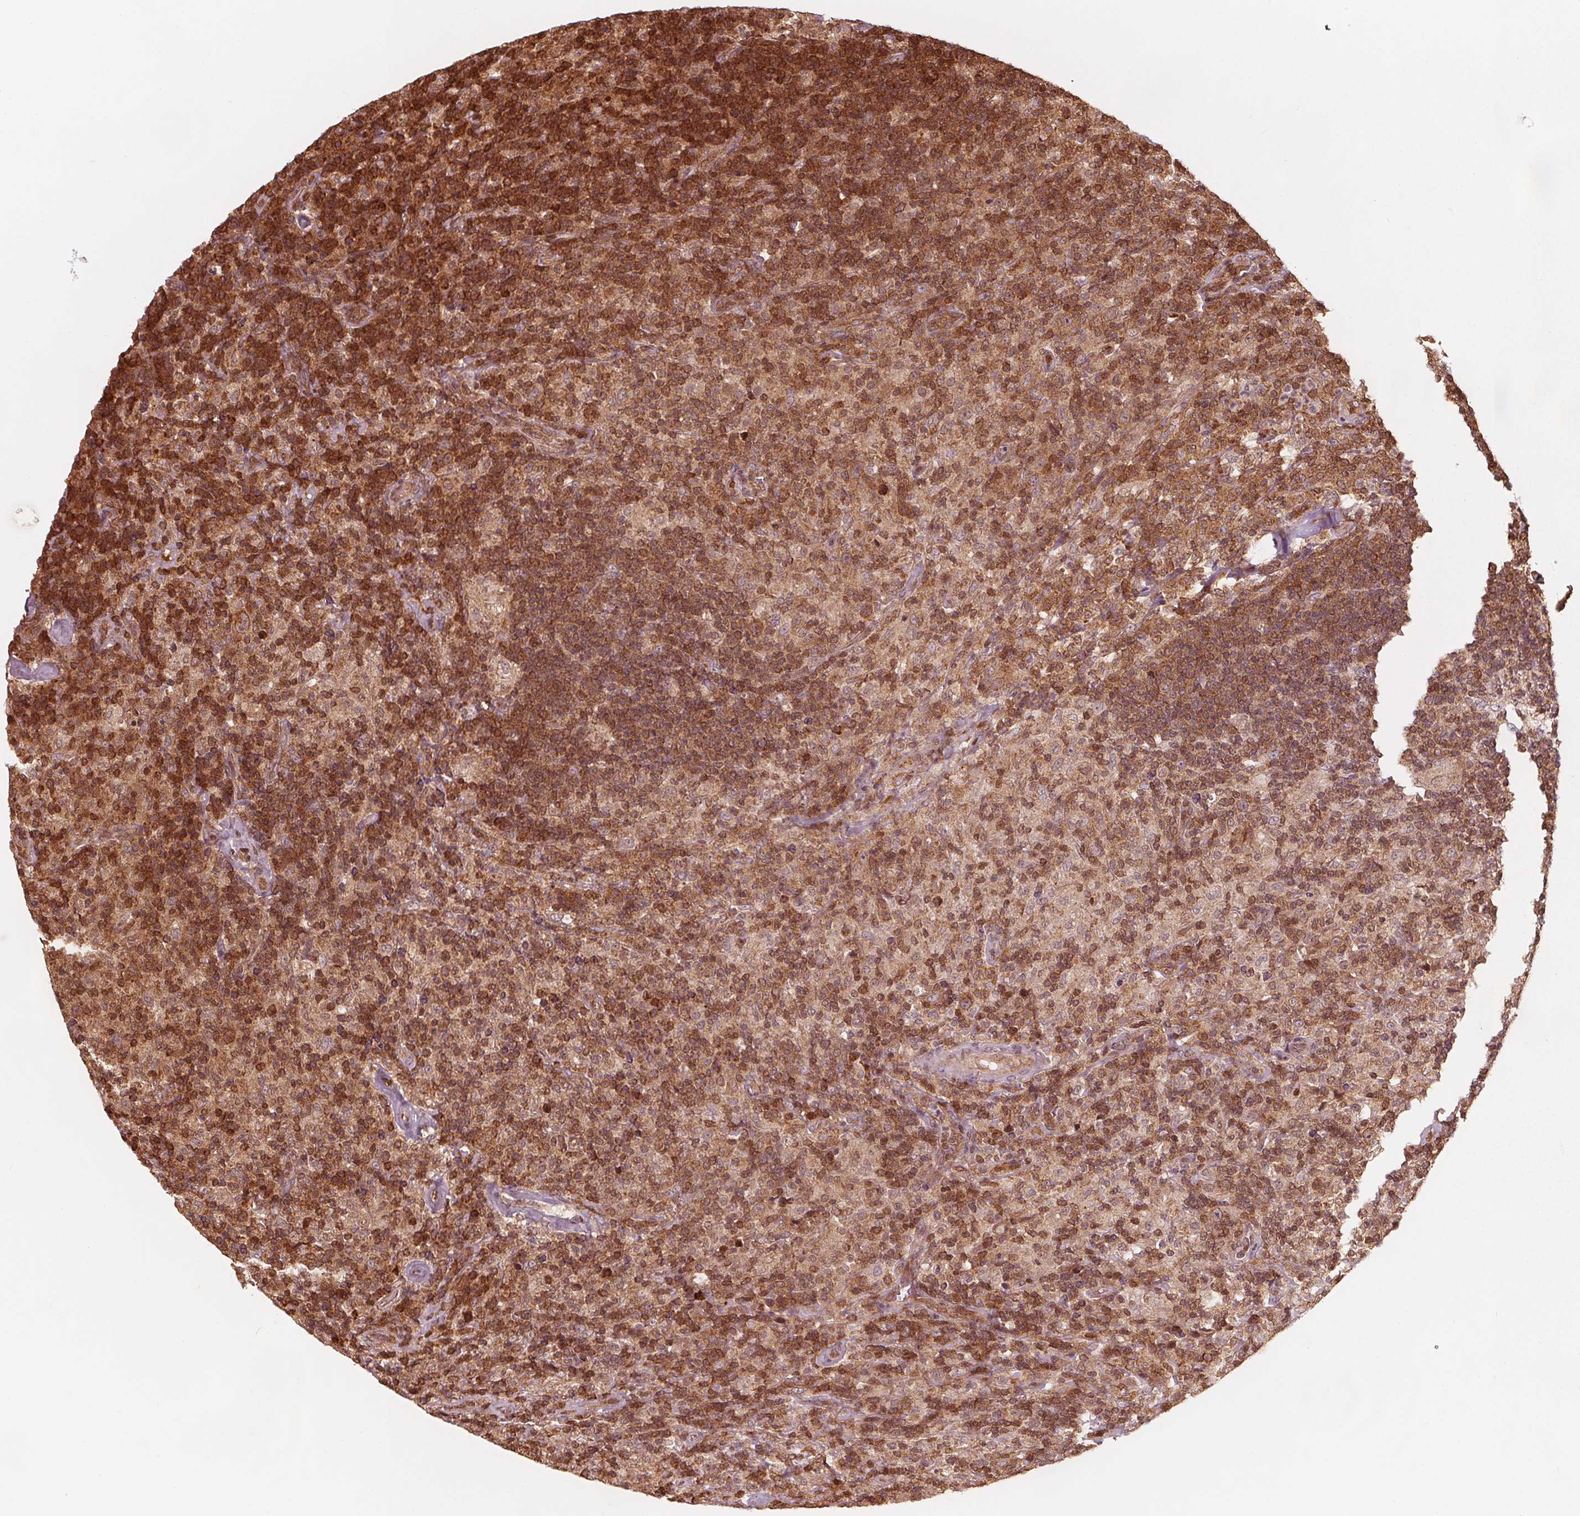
{"staining": {"intensity": "strong", "quantity": ">75%", "location": "cytoplasmic/membranous,nuclear"}, "tissue": "lymphoma", "cell_type": "Tumor cells", "image_type": "cancer", "snomed": [{"axis": "morphology", "description": "Hodgkin's disease, NOS"}, {"axis": "topography", "description": "Lymph node"}], "caption": "A photomicrograph of Hodgkin's disease stained for a protein exhibits strong cytoplasmic/membranous and nuclear brown staining in tumor cells. Nuclei are stained in blue.", "gene": "AIP", "patient": {"sex": "male", "age": 70}}